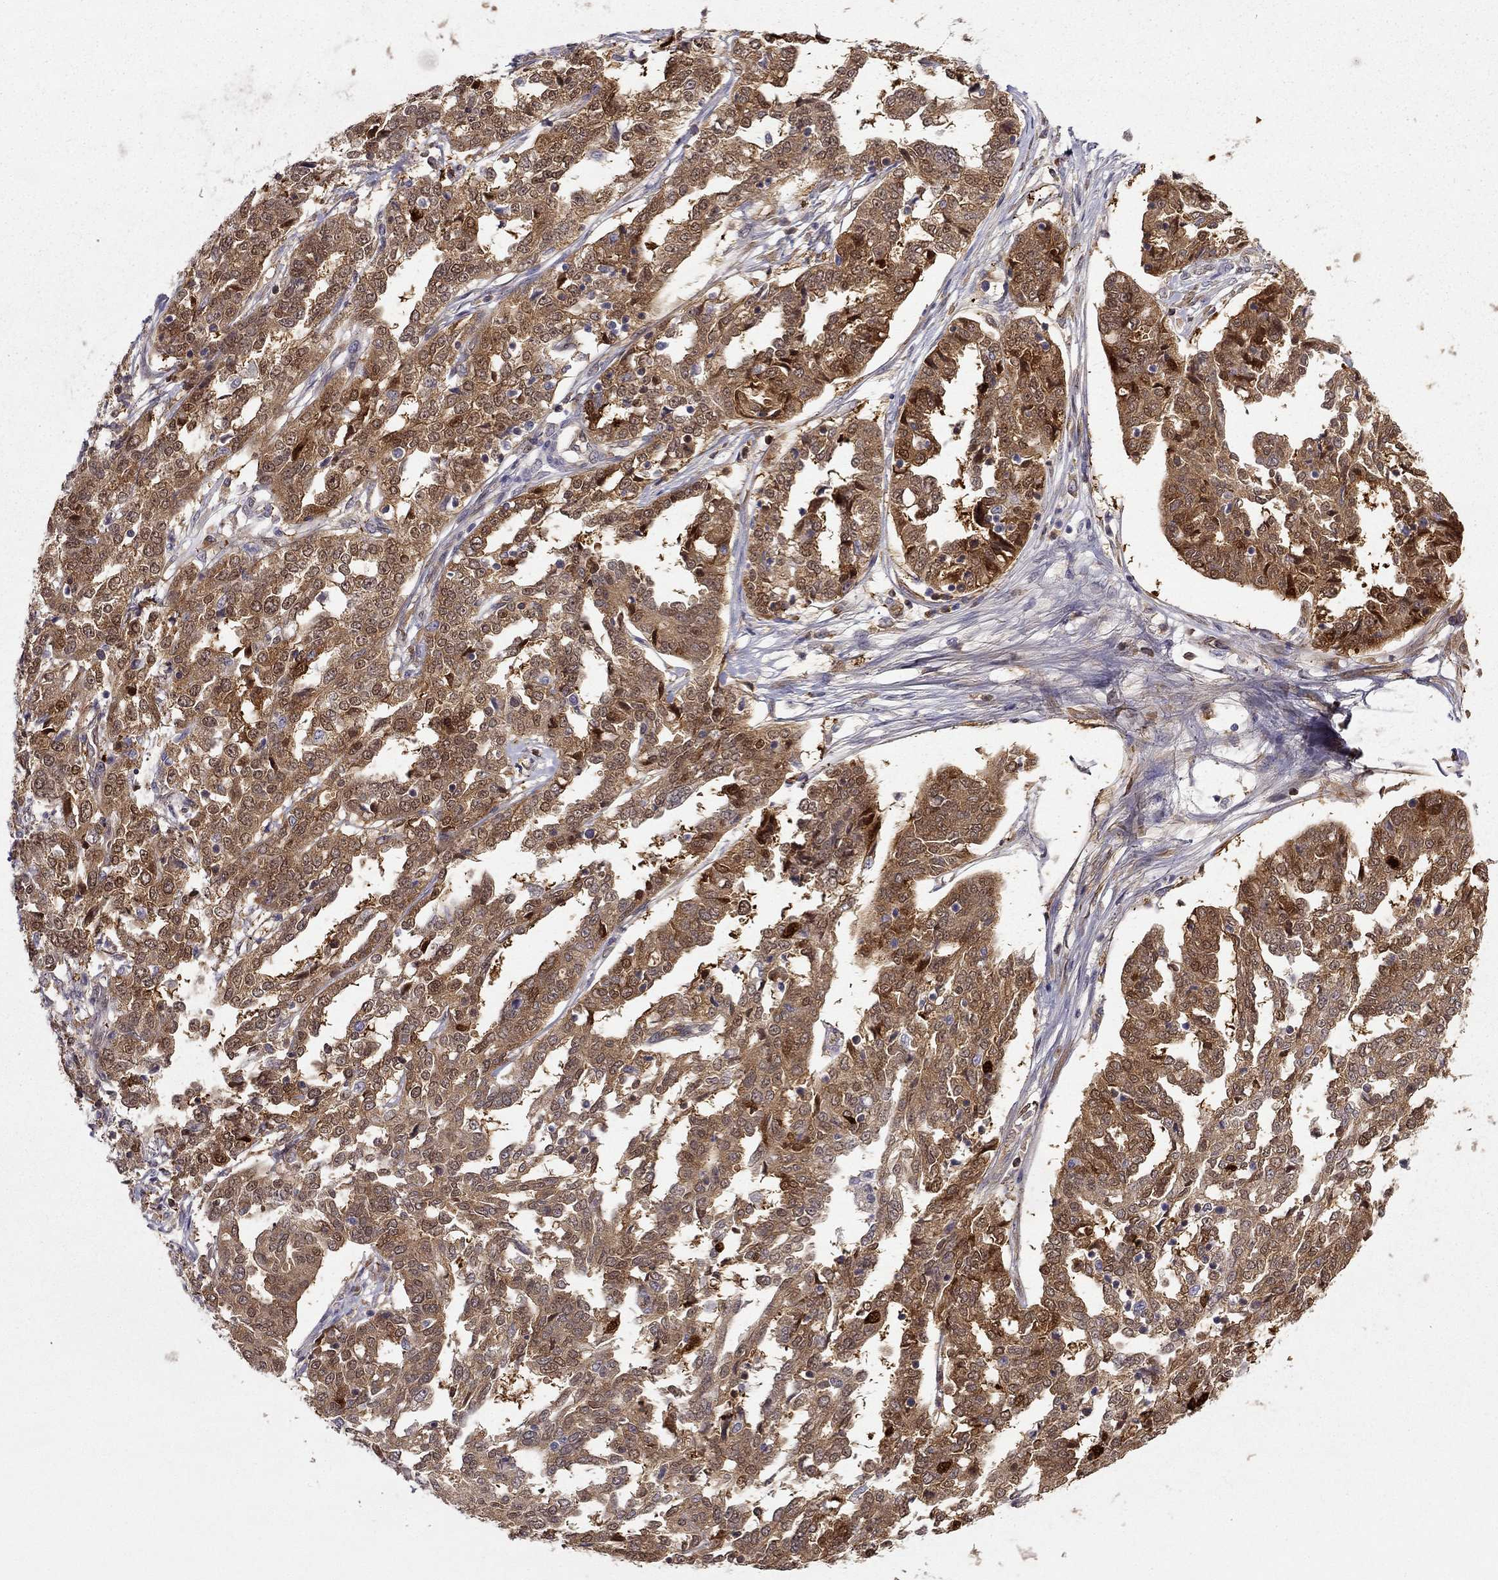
{"staining": {"intensity": "moderate", "quantity": ">75%", "location": "cytoplasmic/membranous,nuclear"}, "tissue": "ovarian cancer", "cell_type": "Tumor cells", "image_type": "cancer", "snomed": [{"axis": "morphology", "description": "Cystadenocarcinoma, serous, NOS"}, {"axis": "topography", "description": "Ovary"}], "caption": "Immunohistochemical staining of serous cystadenocarcinoma (ovarian) shows moderate cytoplasmic/membranous and nuclear protein positivity in approximately >75% of tumor cells.", "gene": "NQO1", "patient": {"sex": "female", "age": 67}}